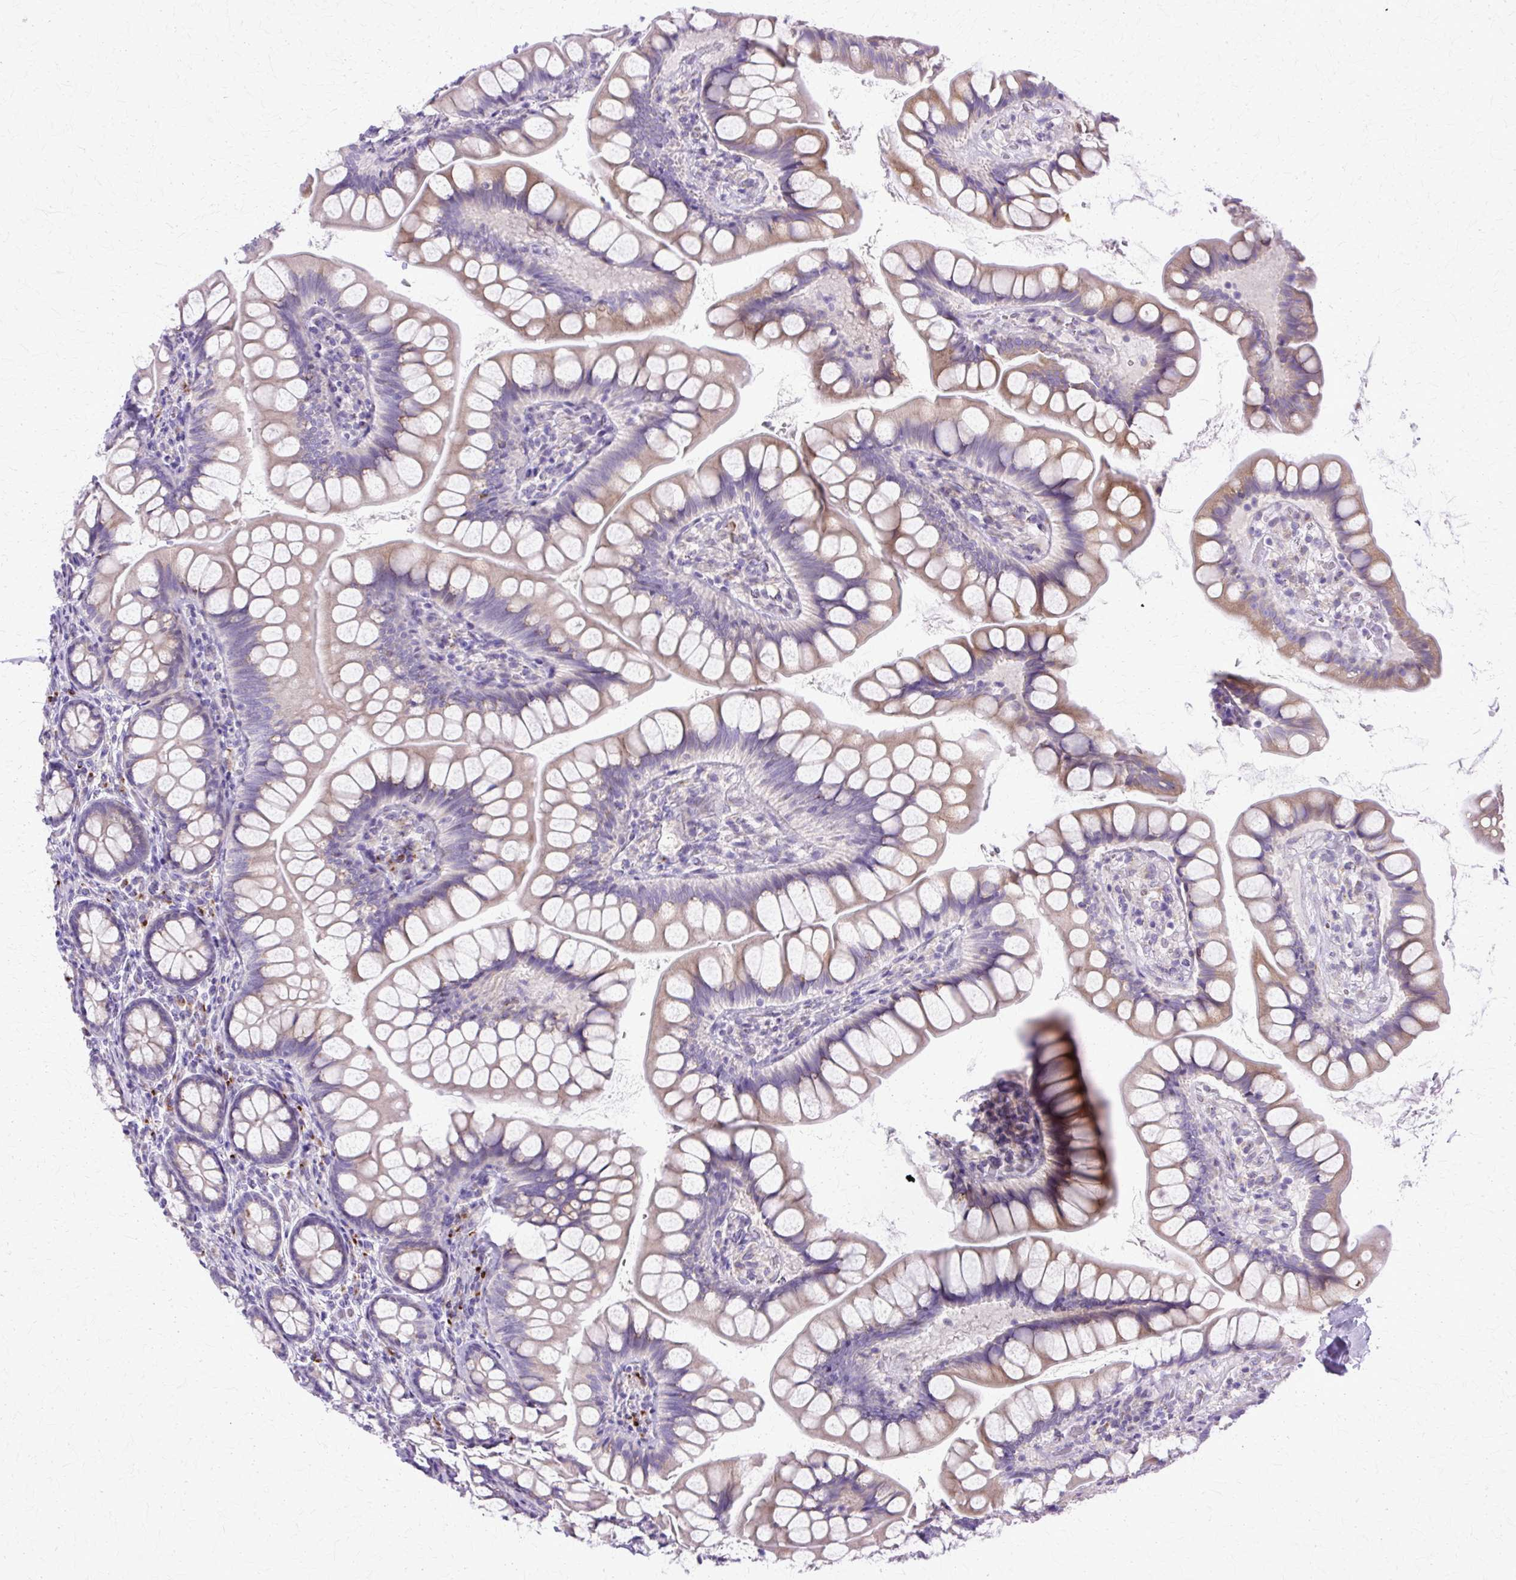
{"staining": {"intensity": "weak", "quantity": ">75%", "location": "cytoplasmic/membranous"}, "tissue": "small intestine", "cell_type": "Glandular cells", "image_type": "normal", "snomed": [{"axis": "morphology", "description": "Normal tissue, NOS"}, {"axis": "topography", "description": "Small intestine"}], "caption": "A high-resolution image shows immunohistochemistry staining of benign small intestine, which displays weak cytoplasmic/membranous positivity in approximately >75% of glandular cells. The staining was performed using DAB to visualize the protein expression in brown, while the nuclei were stained in blue with hematoxylin (Magnification: 20x).", "gene": "TBC1D3B", "patient": {"sex": "male", "age": 70}}